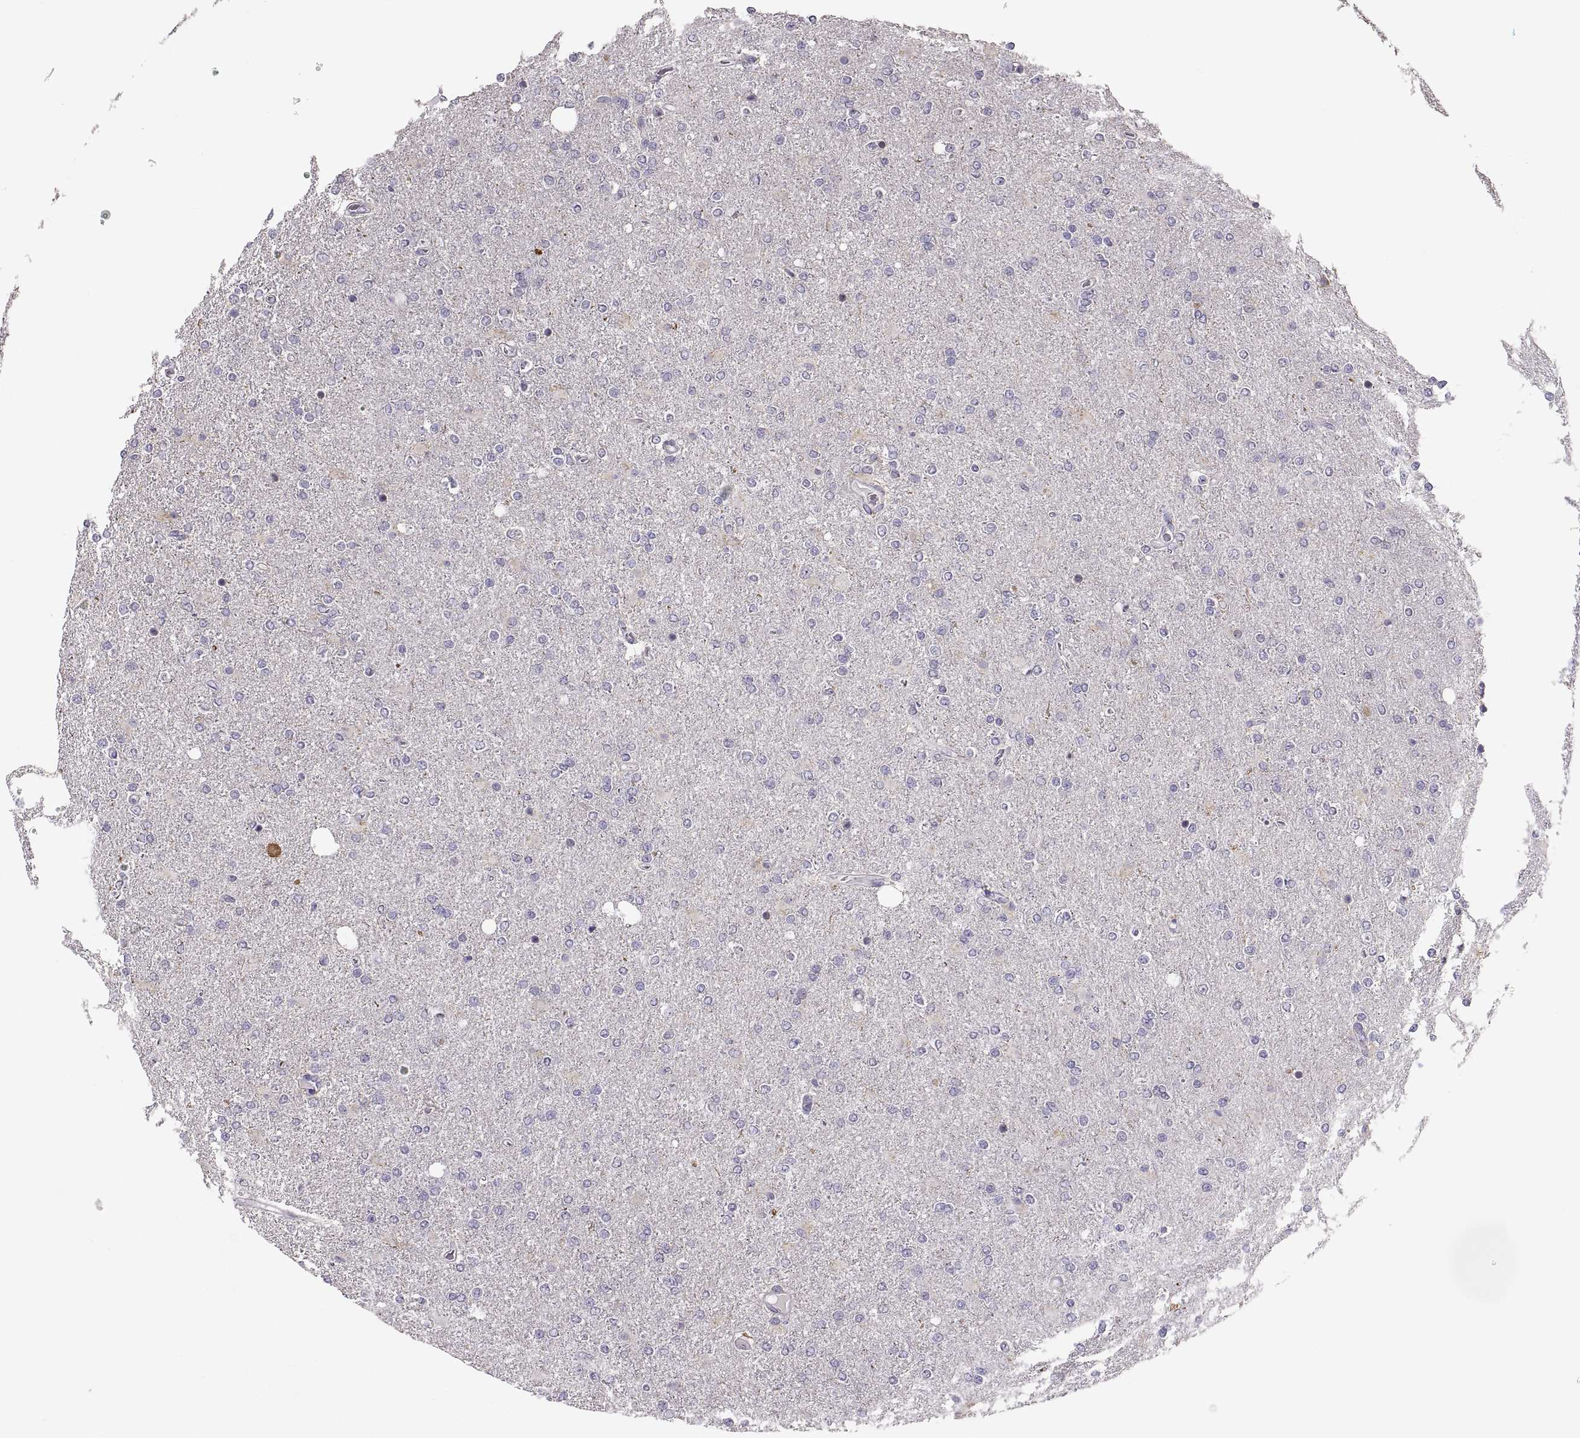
{"staining": {"intensity": "negative", "quantity": "none", "location": "none"}, "tissue": "glioma", "cell_type": "Tumor cells", "image_type": "cancer", "snomed": [{"axis": "morphology", "description": "Glioma, malignant, High grade"}, {"axis": "topography", "description": "Cerebral cortex"}], "caption": "DAB (3,3'-diaminobenzidine) immunohistochemical staining of malignant high-grade glioma displays no significant staining in tumor cells.", "gene": "MAGEB18", "patient": {"sex": "male", "age": 70}}